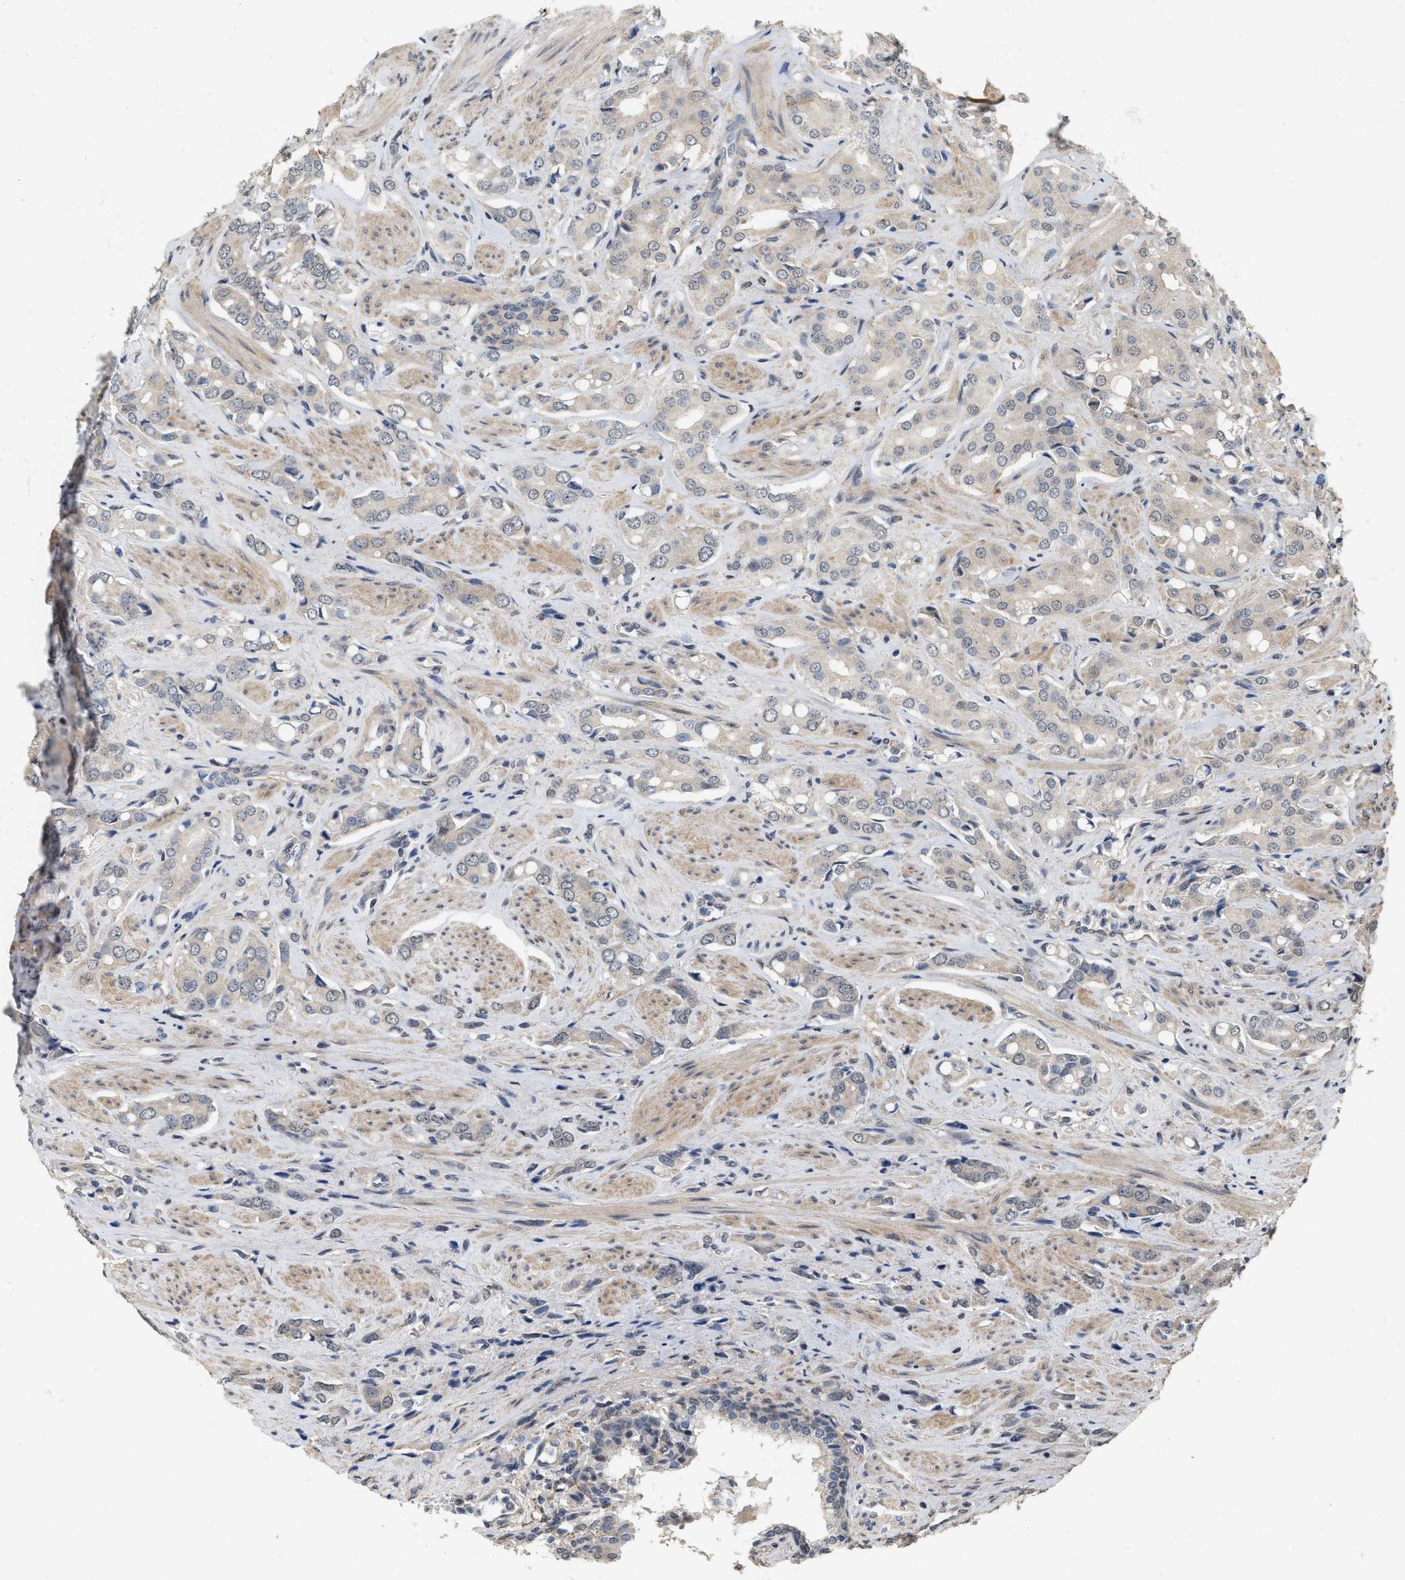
{"staining": {"intensity": "negative", "quantity": "none", "location": "none"}, "tissue": "prostate cancer", "cell_type": "Tumor cells", "image_type": "cancer", "snomed": [{"axis": "morphology", "description": "Adenocarcinoma, High grade"}, {"axis": "topography", "description": "Prostate"}], "caption": "Tumor cells show no significant protein staining in prostate cancer (high-grade adenocarcinoma).", "gene": "RUVBL1", "patient": {"sex": "male", "age": 52}}